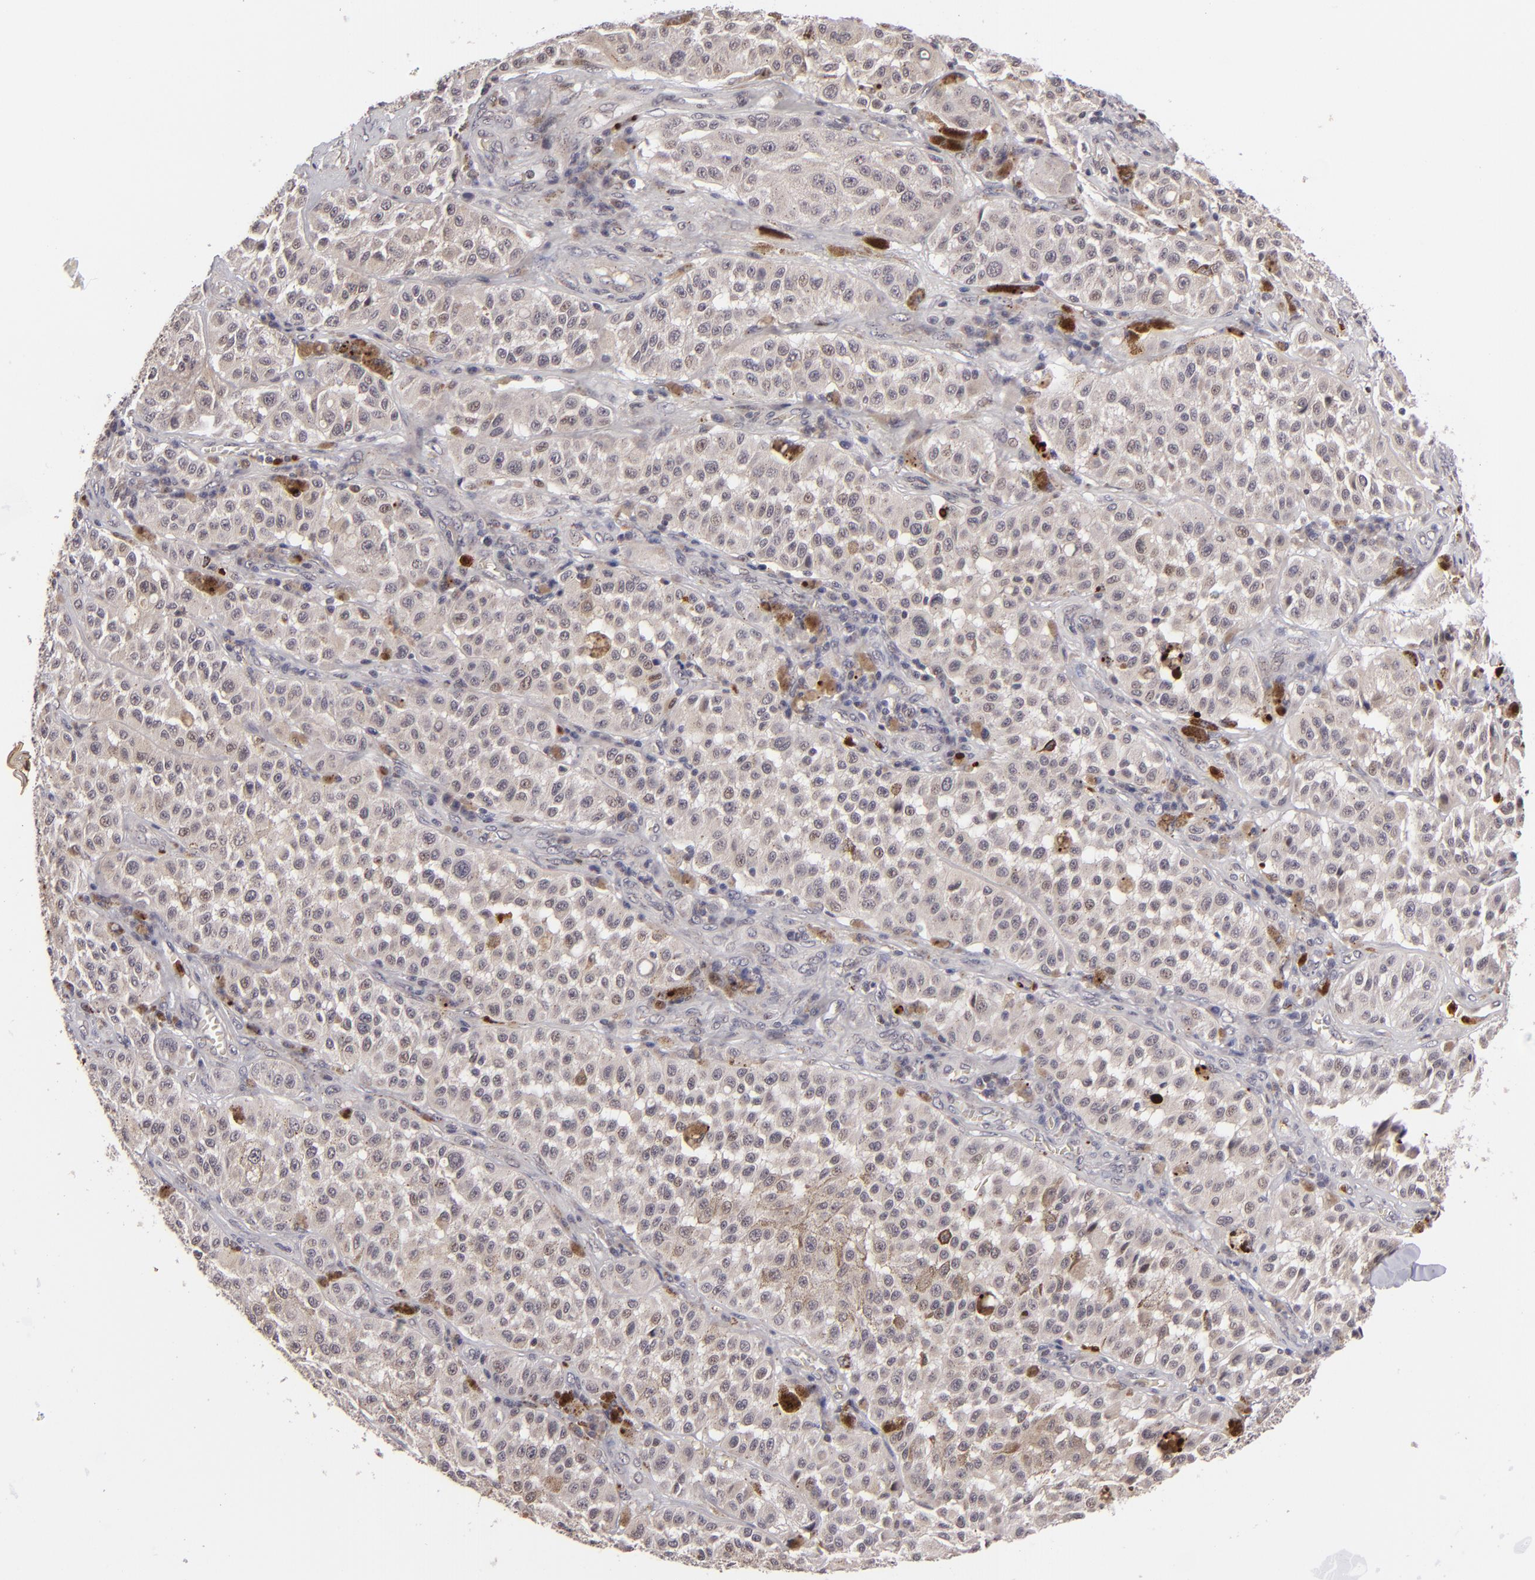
{"staining": {"intensity": "weak", "quantity": "<25%", "location": "cytoplasmic/membranous"}, "tissue": "melanoma", "cell_type": "Tumor cells", "image_type": "cancer", "snomed": [{"axis": "morphology", "description": "Malignant melanoma, NOS"}, {"axis": "topography", "description": "Skin"}], "caption": "A micrograph of human malignant melanoma is negative for staining in tumor cells.", "gene": "RXRG", "patient": {"sex": "female", "age": 64}}